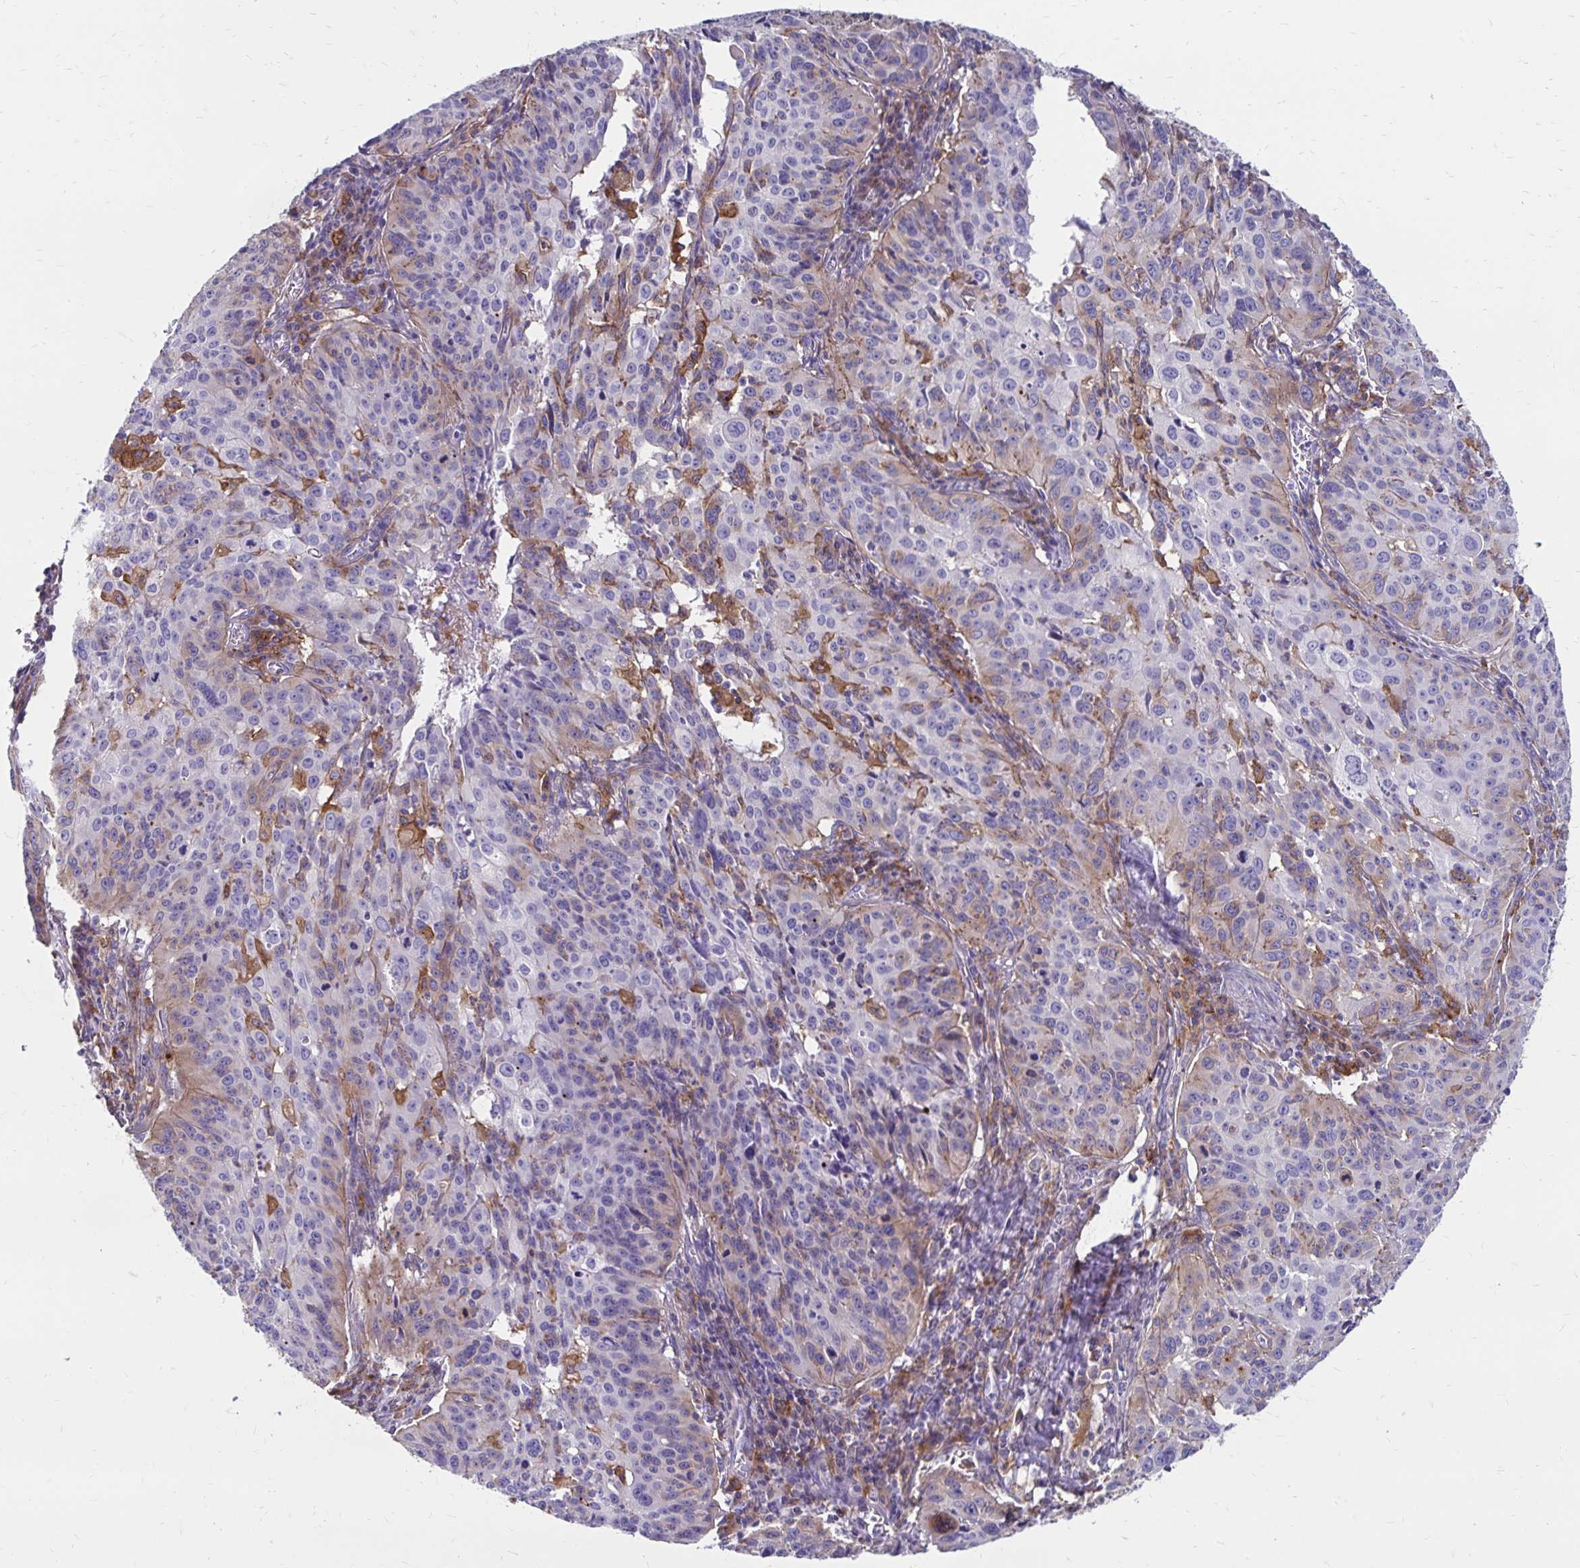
{"staining": {"intensity": "weak", "quantity": "<25%", "location": "cytoplasmic/membranous"}, "tissue": "cervical cancer", "cell_type": "Tumor cells", "image_type": "cancer", "snomed": [{"axis": "morphology", "description": "Squamous cell carcinoma, NOS"}, {"axis": "topography", "description": "Cervix"}], "caption": "The micrograph exhibits no staining of tumor cells in cervical cancer (squamous cell carcinoma).", "gene": "TNS3", "patient": {"sex": "female", "age": 31}}